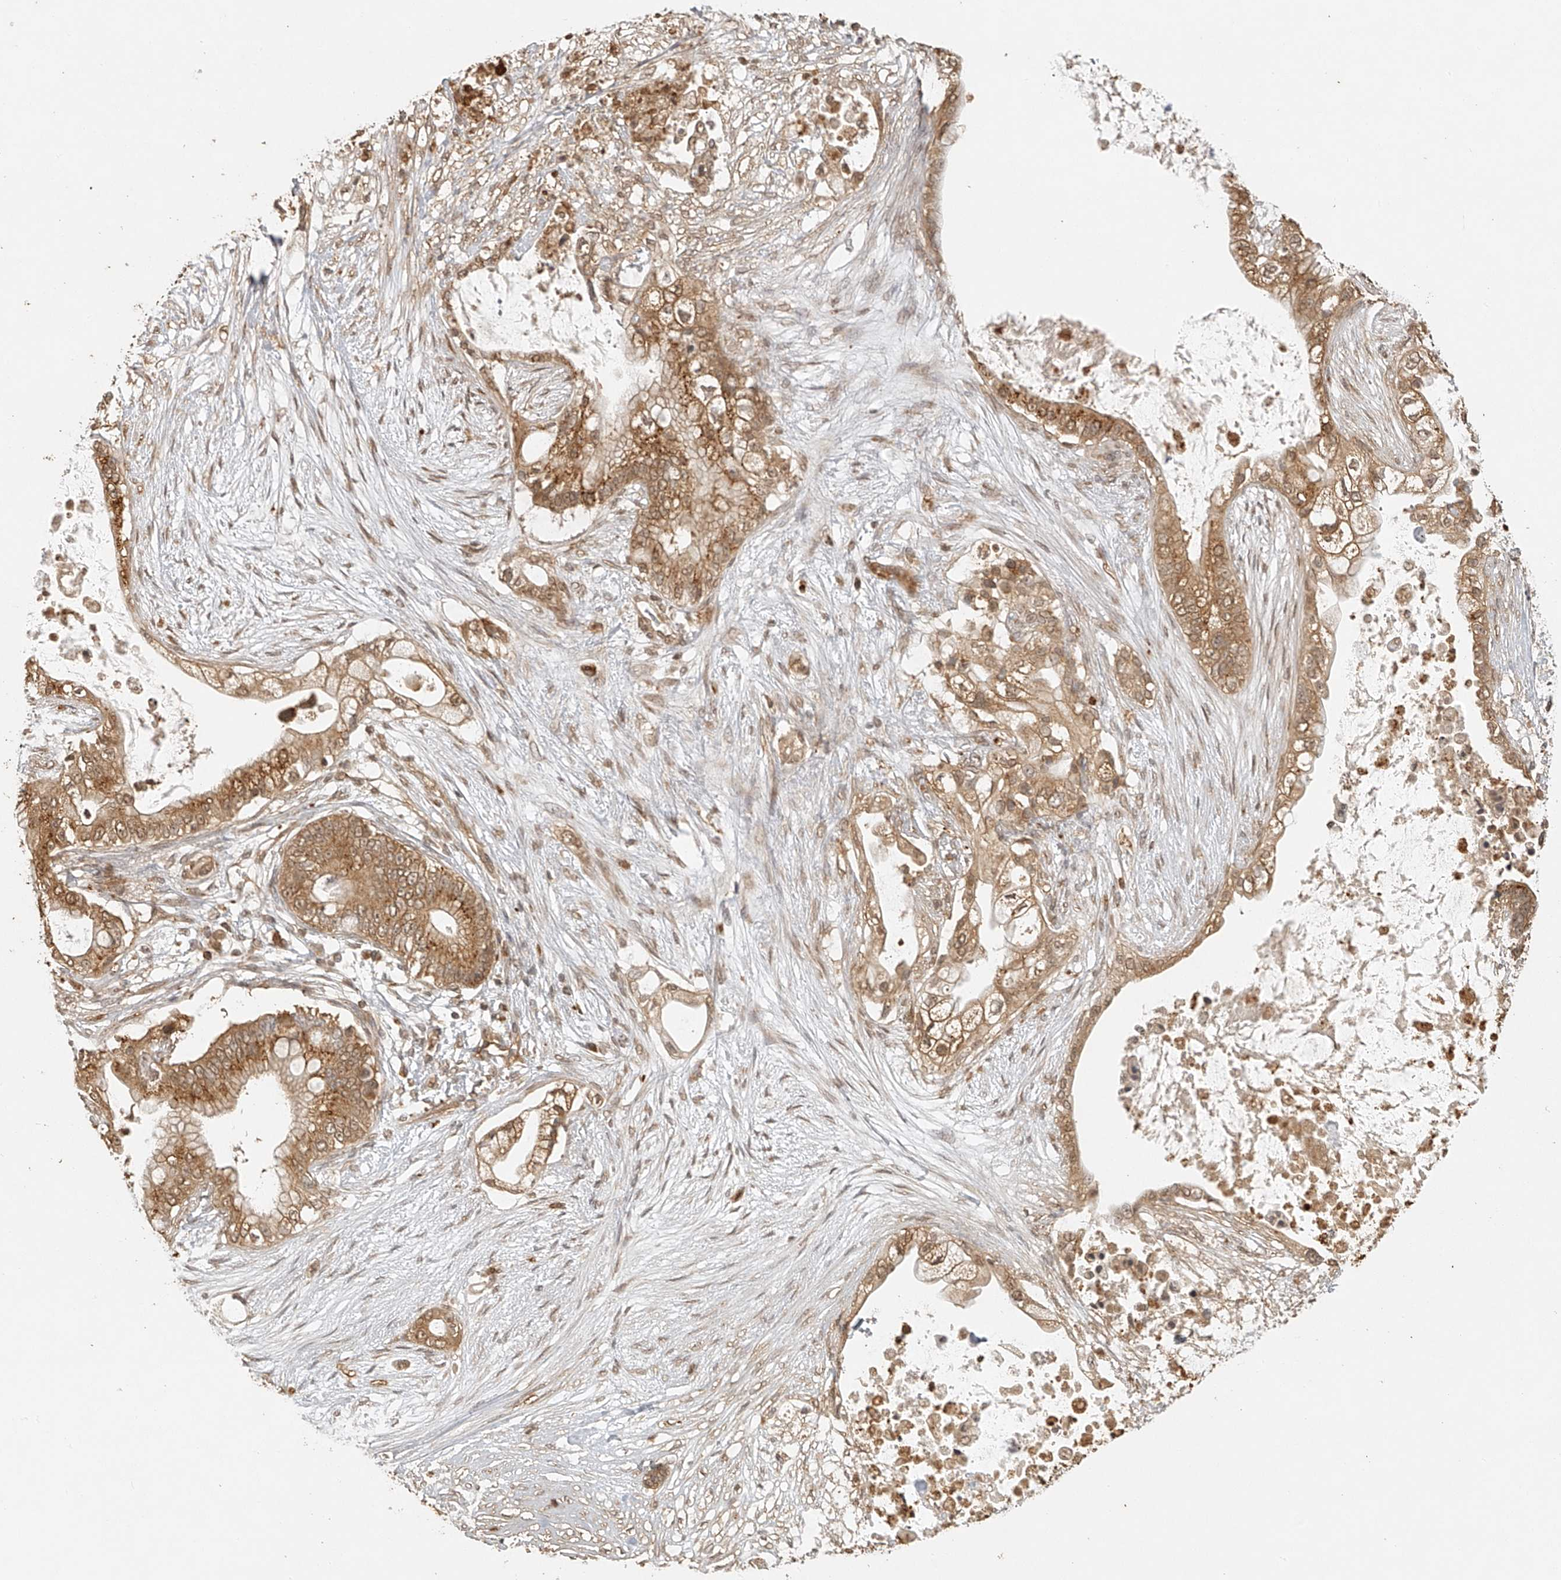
{"staining": {"intensity": "moderate", "quantity": ">75%", "location": "cytoplasmic/membranous"}, "tissue": "pancreatic cancer", "cell_type": "Tumor cells", "image_type": "cancer", "snomed": [{"axis": "morphology", "description": "Adenocarcinoma, NOS"}, {"axis": "topography", "description": "Pancreas"}], "caption": "This image demonstrates IHC staining of adenocarcinoma (pancreatic), with medium moderate cytoplasmic/membranous expression in about >75% of tumor cells.", "gene": "BCL2L11", "patient": {"sex": "male", "age": 53}}